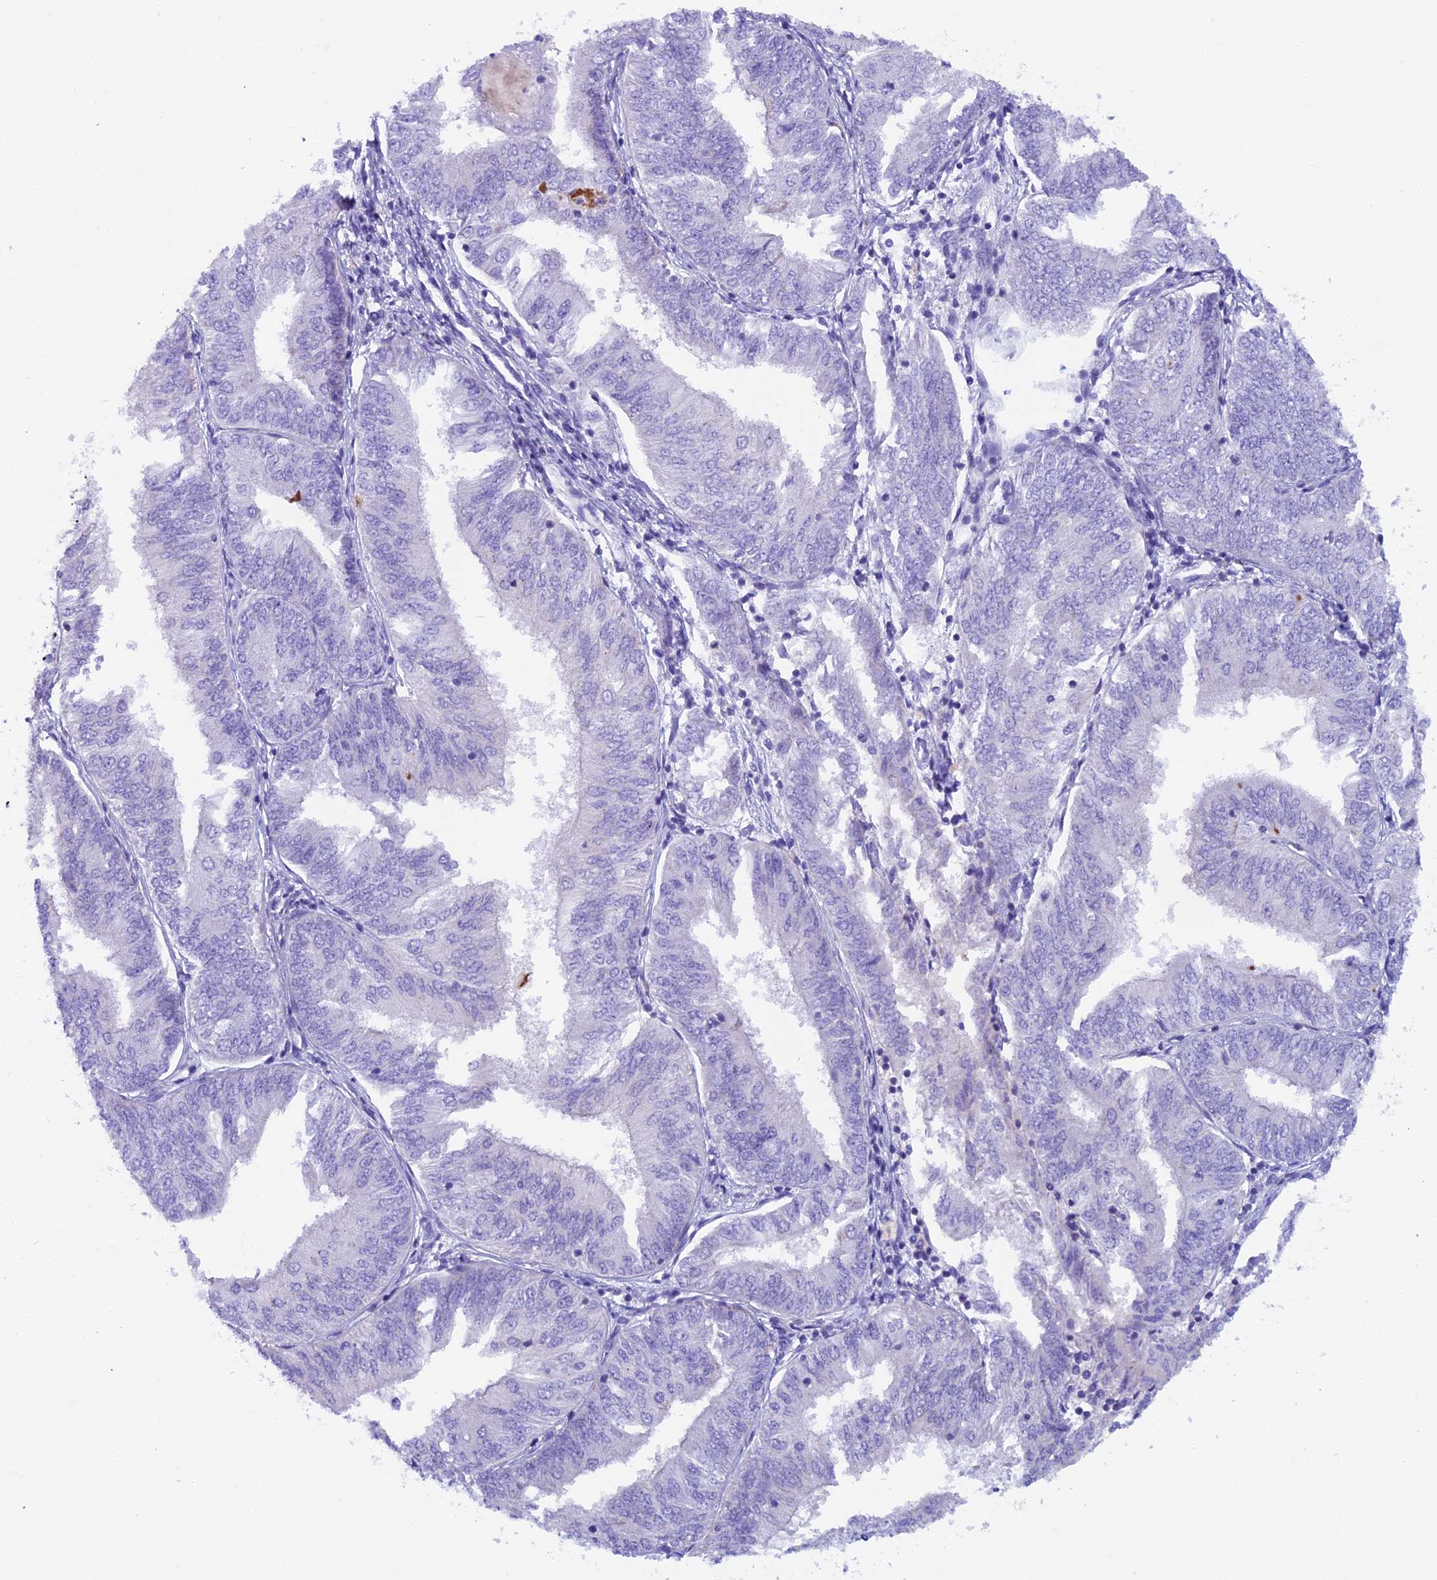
{"staining": {"intensity": "negative", "quantity": "none", "location": "none"}, "tissue": "endometrial cancer", "cell_type": "Tumor cells", "image_type": "cancer", "snomed": [{"axis": "morphology", "description": "Adenocarcinoma, NOS"}, {"axis": "topography", "description": "Endometrium"}], "caption": "Endometrial cancer (adenocarcinoma) was stained to show a protein in brown. There is no significant positivity in tumor cells.", "gene": "RTTN", "patient": {"sex": "female", "age": 58}}